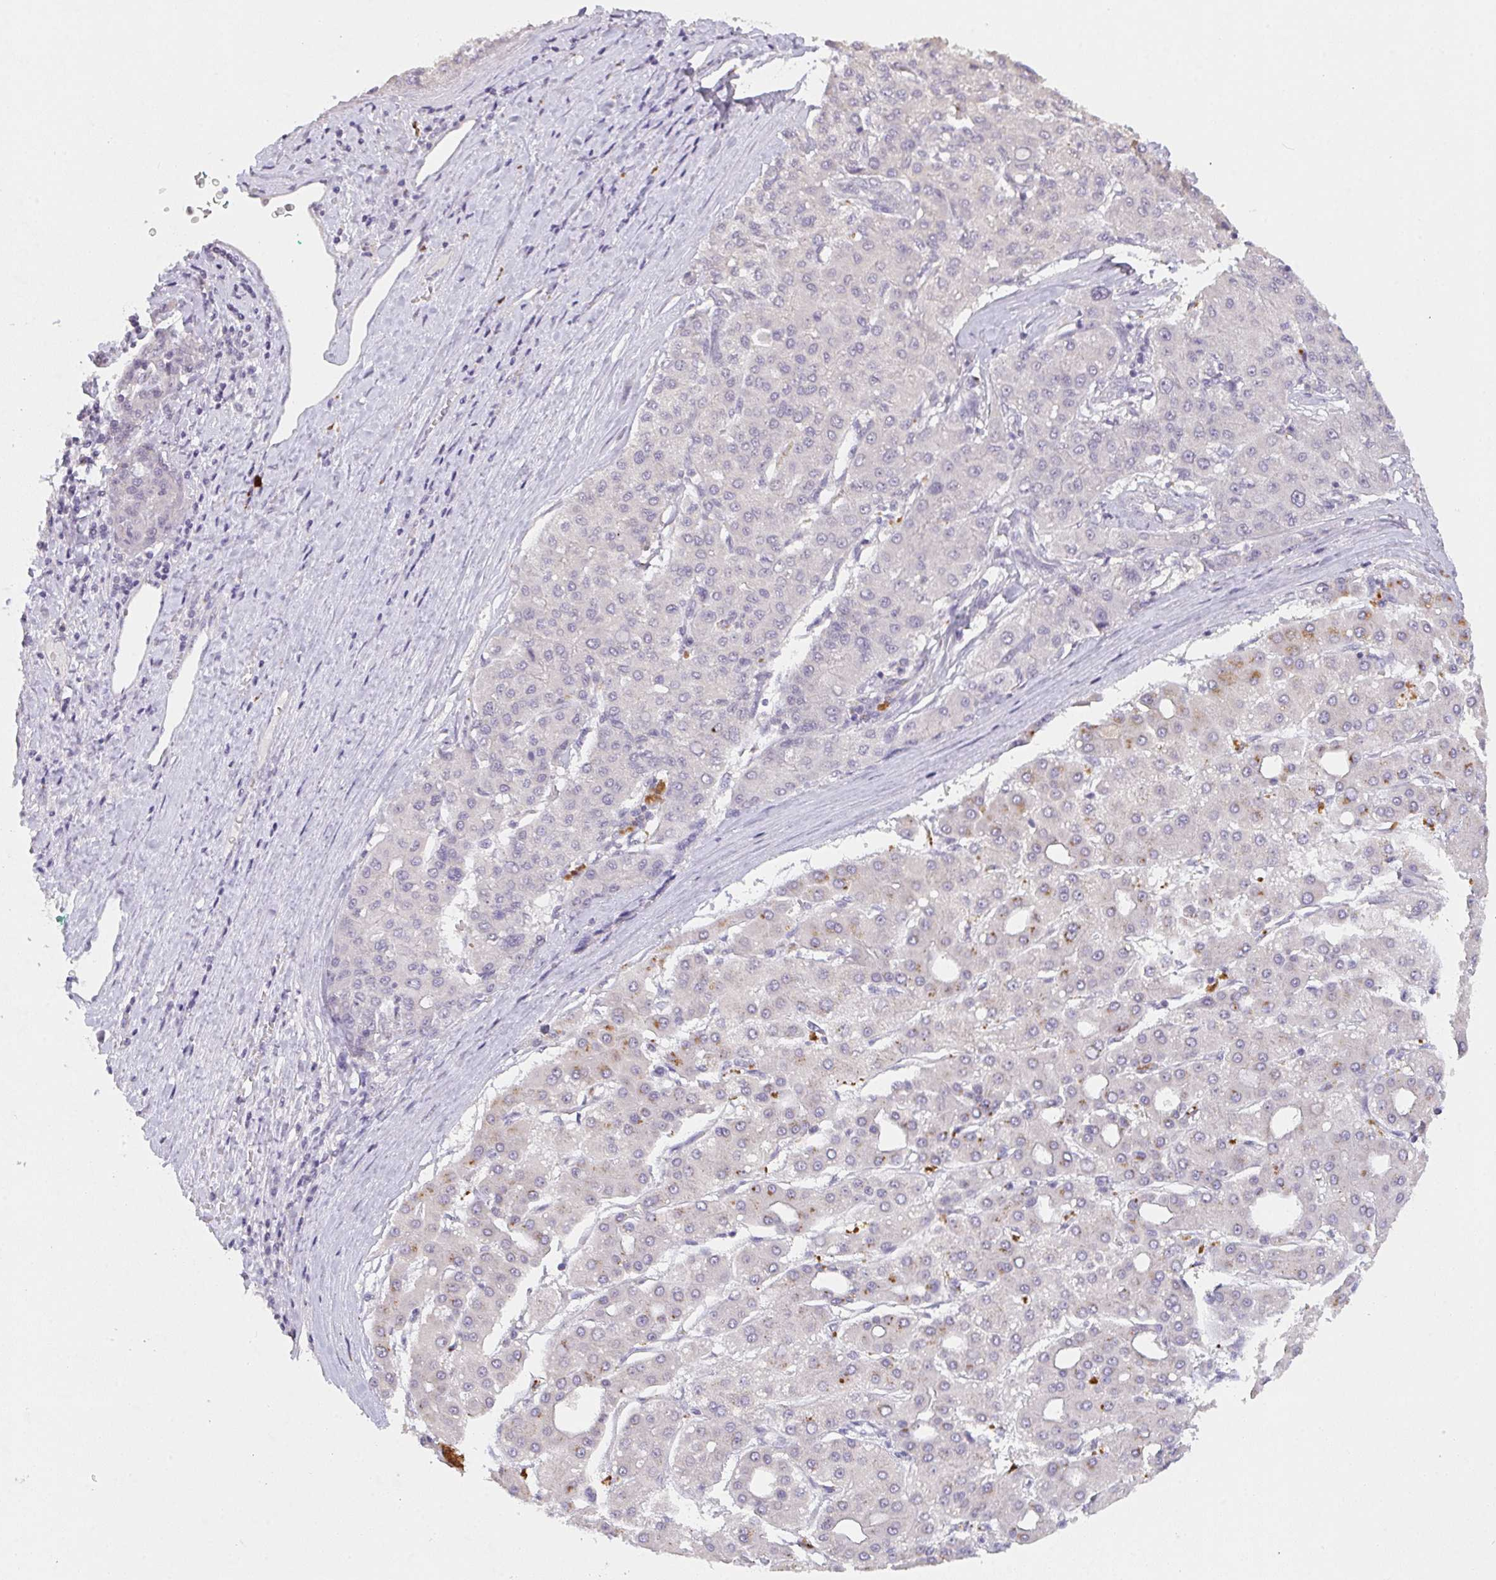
{"staining": {"intensity": "negative", "quantity": "none", "location": "none"}, "tissue": "liver cancer", "cell_type": "Tumor cells", "image_type": "cancer", "snomed": [{"axis": "morphology", "description": "Carcinoma, Hepatocellular, NOS"}, {"axis": "topography", "description": "Liver"}], "caption": "Liver cancer stained for a protein using IHC demonstrates no expression tumor cells.", "gene": "TMEM219", "patient": {"sex": "male", "age": 65}}